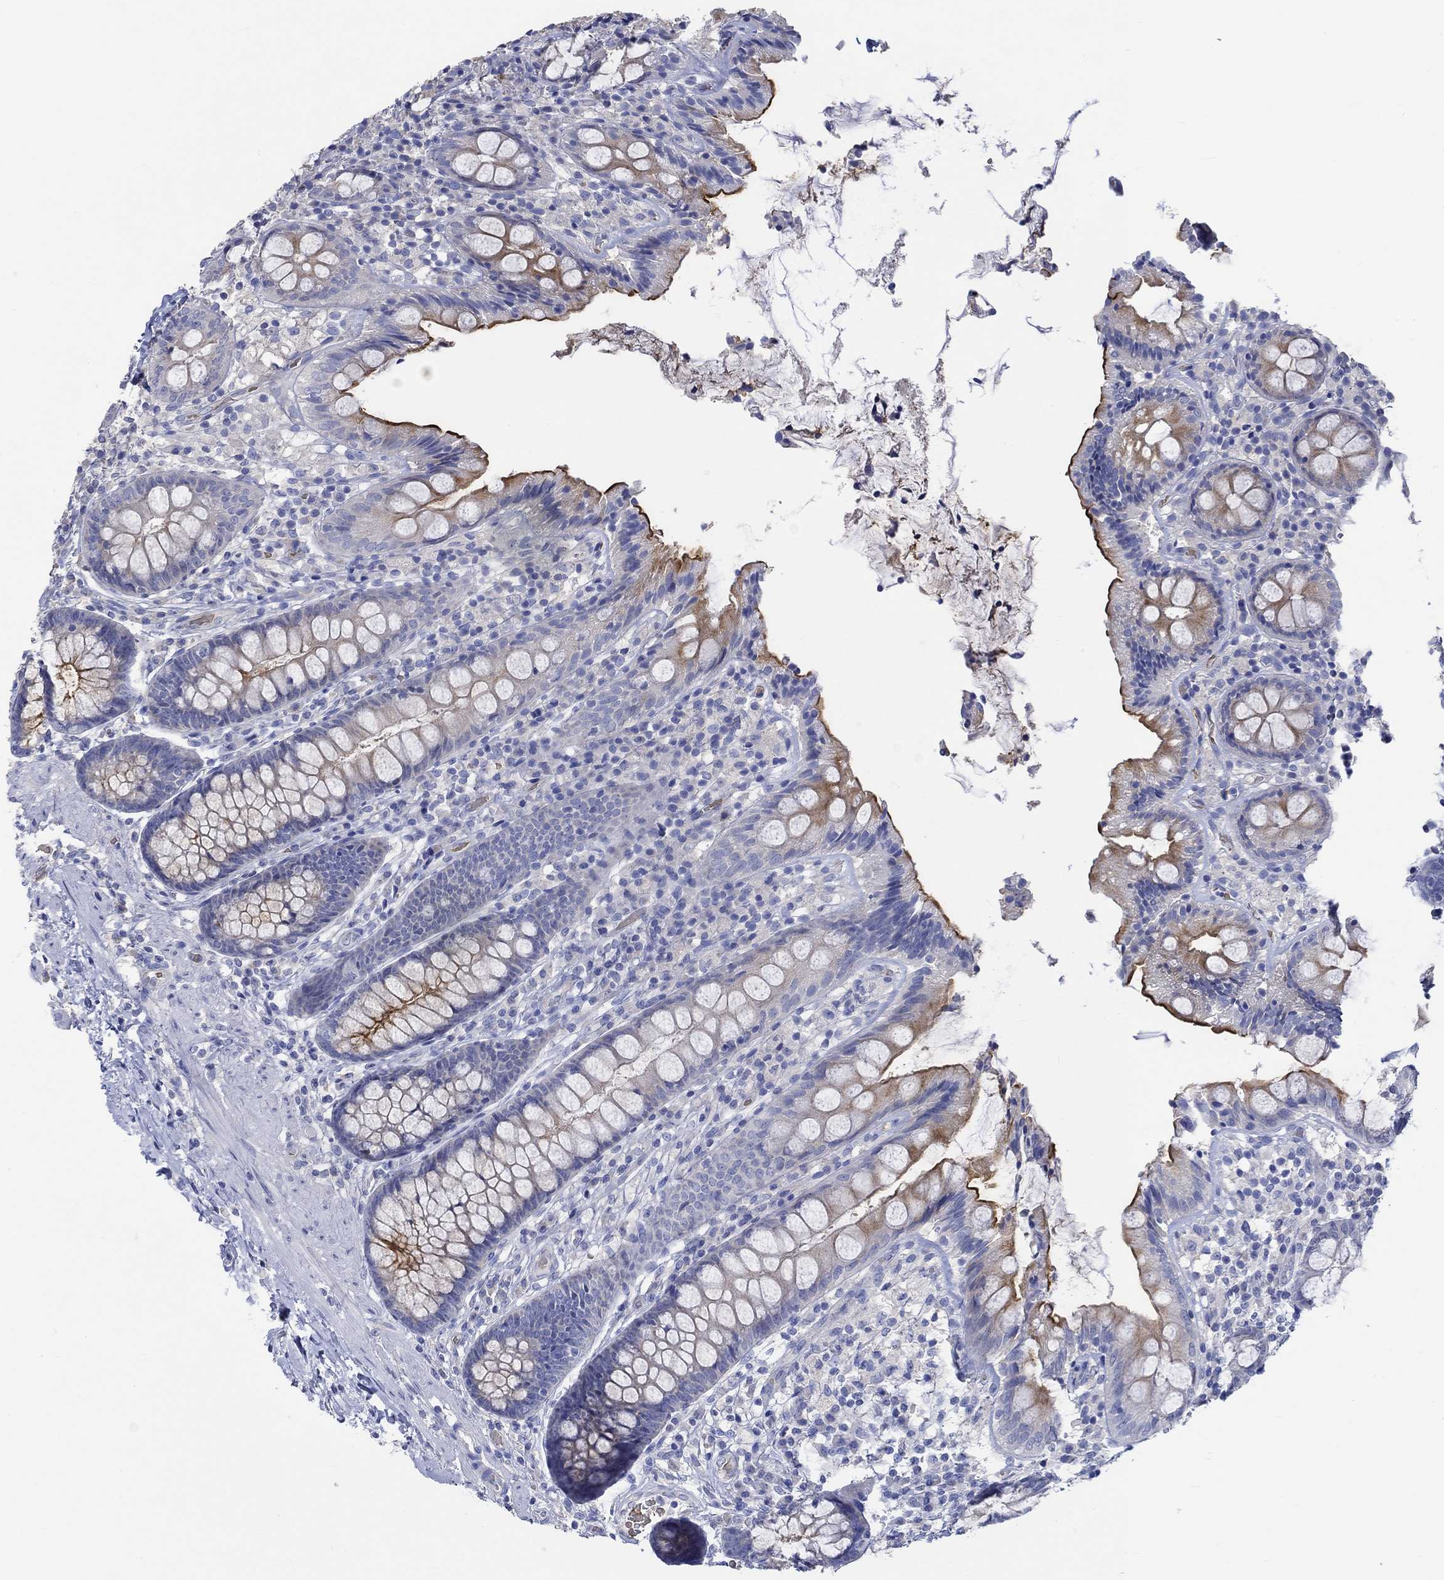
{"staining": {"intensity": "negative", "quantity": "none", "location": "none"}, "tissue": "colon", "cell_type": "Endothelial cells", "image_type": "normal", "snomed": [{"axis": "morphology", "description": "Normal tissue, NOS"}, {"axis": "topography", "description": "Colon"}], "caption": "Protein analysis of normal colon shows no significant positivity in endothelial cells.", "gene": "KCNA1", "patient": {"sex": "female", "age": 86}}